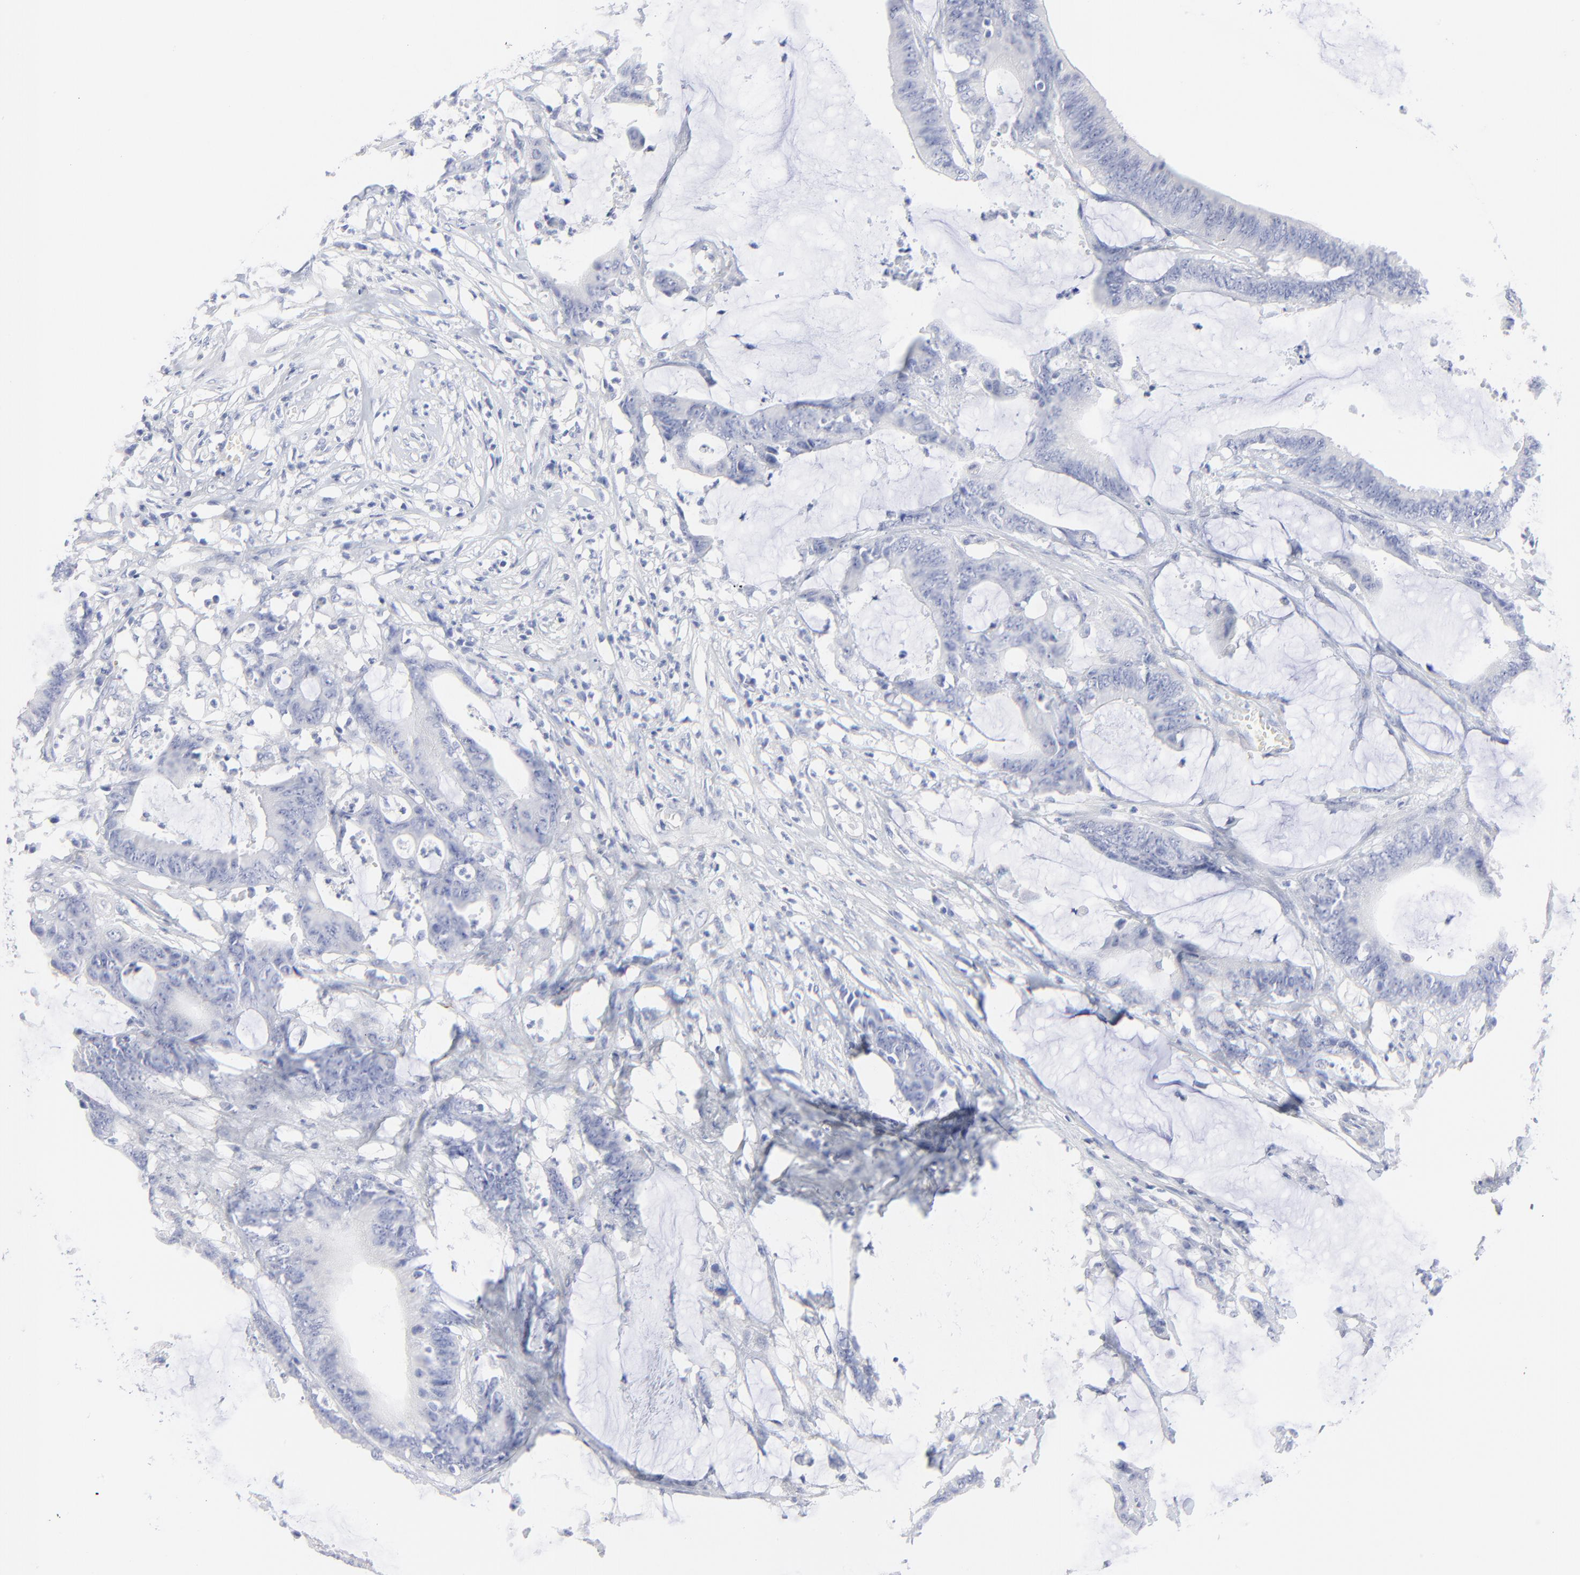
{"staining": {"intensity": "negative", "quantity": "none", "location": "none"}, "tissue": "colorectal cancer", "cell_type": "Tumor cells", "image_type": "cancer", "snomed": [{"axis": "morphology", "description": "Adenocarcinoma, NOS"}, {"axis": "topography", "description": "Rectum"}], "caption": "There is no significant staining in tumor cells of adenocarcinoma (colorectal).", "gene": "PSD3", "patient": {"sex": "female", "age": 66}}